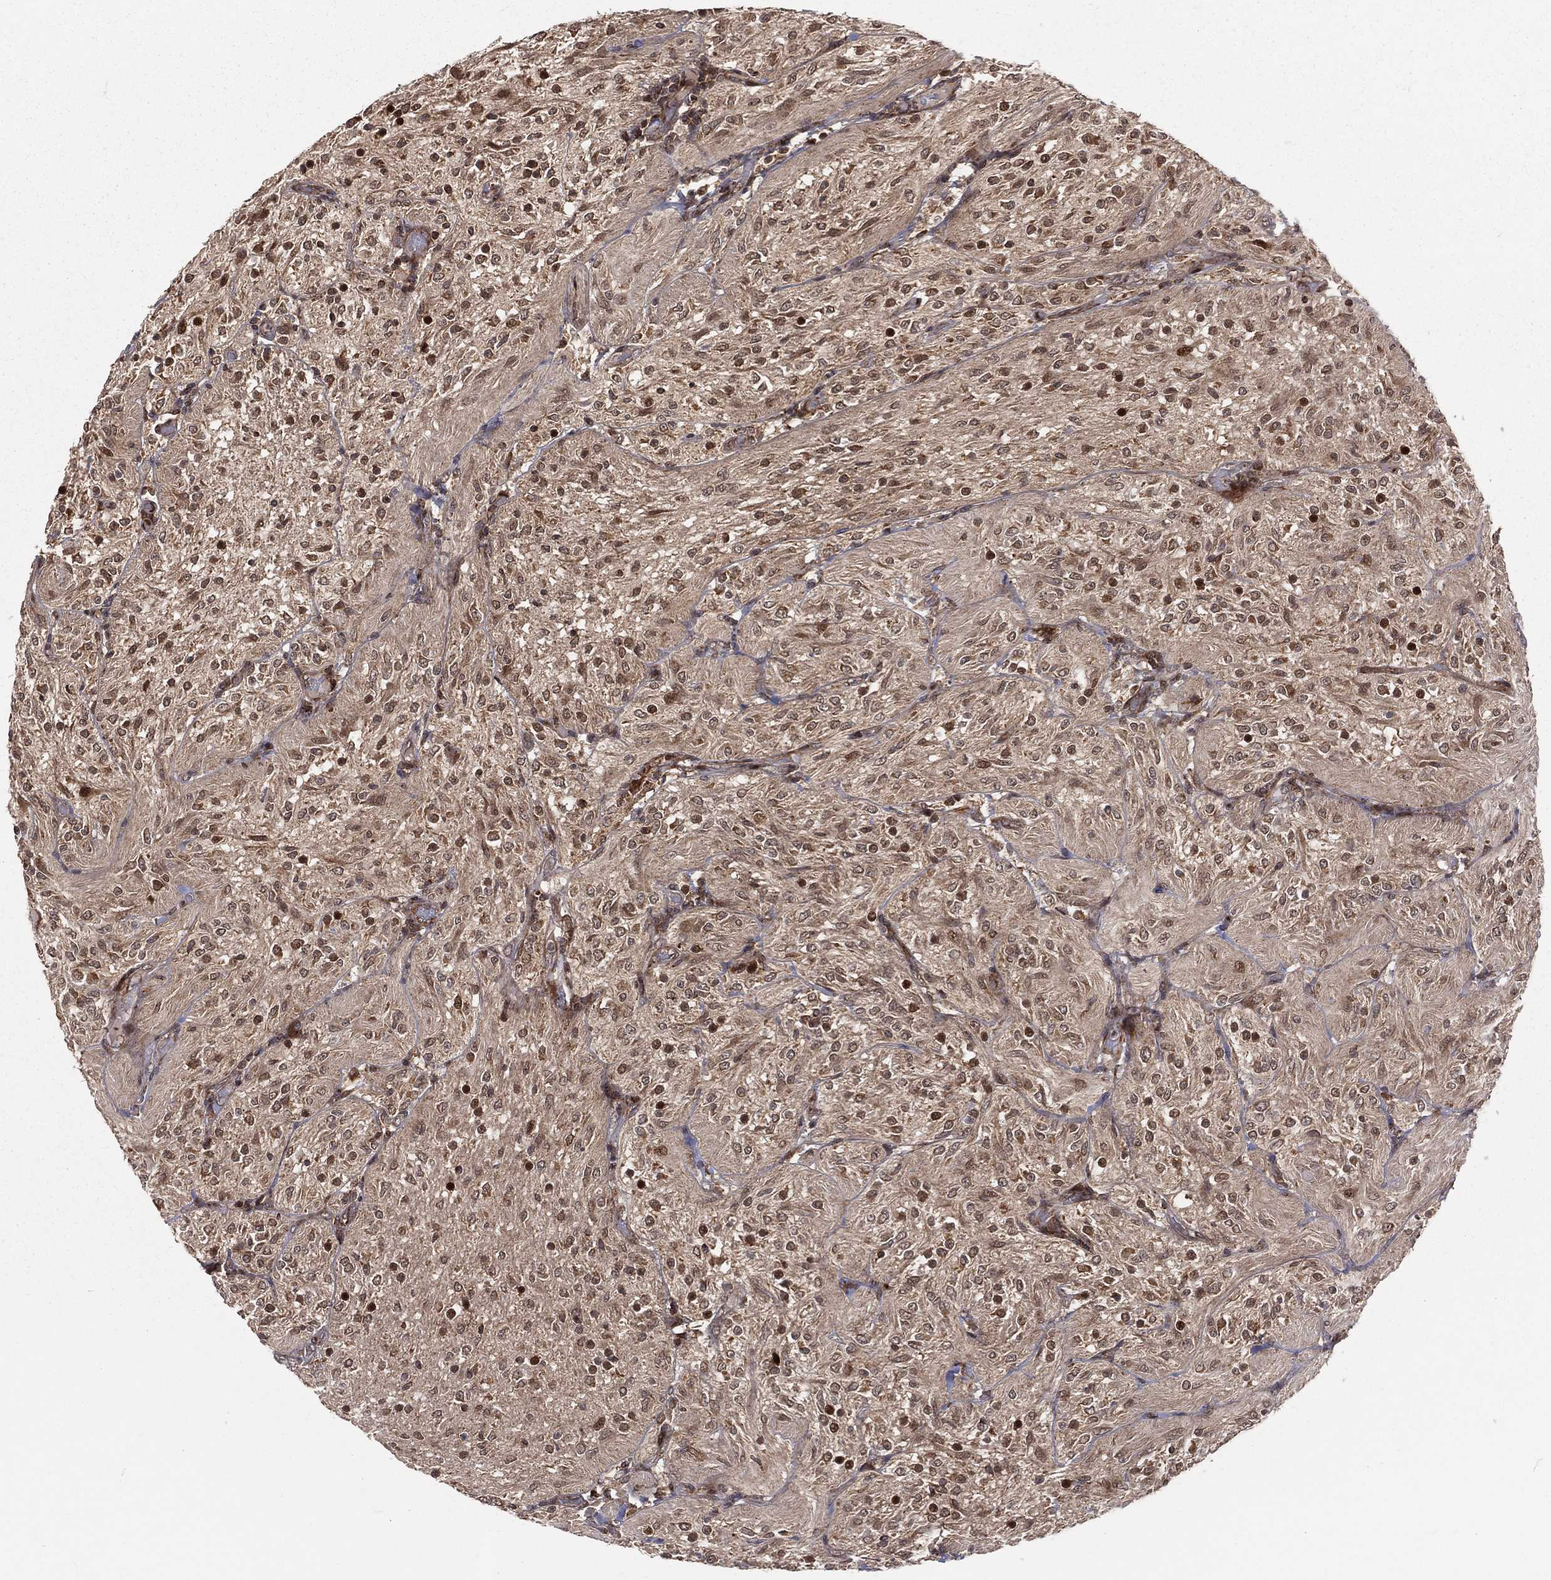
{"staining": {"intensity": "moderate", "quantity": "<25%", "location": "nuclear"}, "tissue": "glioma", "cell_type": "Tumor cells", "image_type": "cancer", "snomed": [{"axis": "morphology", "description": "Glioma, malignant, Low grade"}, {"axis": "topography", "description": "Brain"}], "caption": "The micrograph displays a brown stain indicating the presence of a protein in the nuclear of tumor cells in glioma.", "gene": "MDM2", "patient": {"sex": "male", "age": 3}}